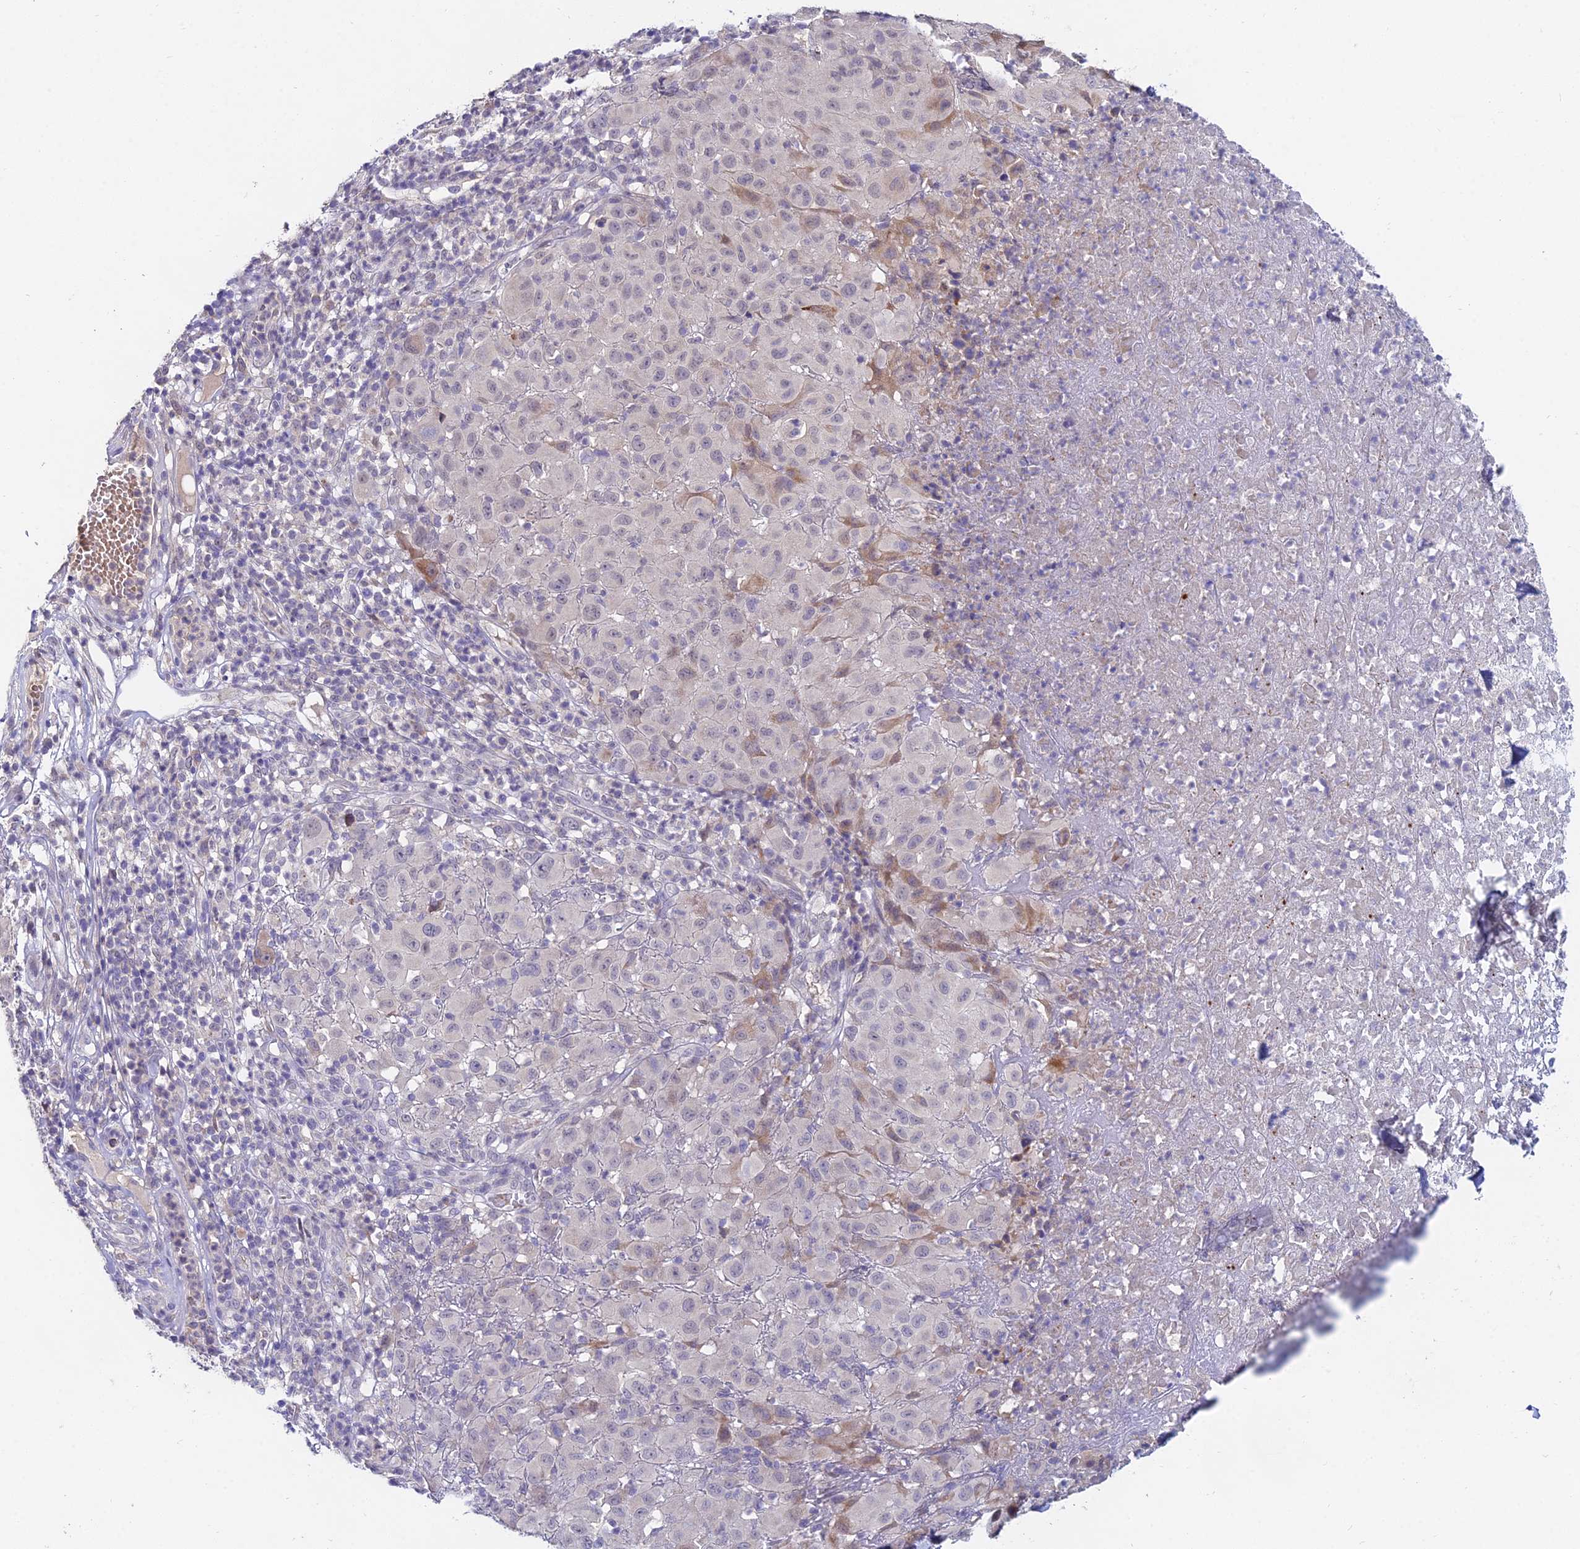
{"staining": {"intensity": "negative", "quantity": "none", "location": "none"}, "tissue": "melanoma", "cell_type": "Tumor cells", "image_type": "cancer", "snomed": [{"axis": "morphology", "description": "Malignant melanoma, NOS"}, {"axis": "topography", "description": "Skin"}], "caption": "High magnification brightfield microscopy of melanoma stained with DAB (3,3'-diaminobenzidine) (brown) and counterstained with hematoxylin (blue): tumor cells show no significant positivity.", "gene": "WDR43", "patient": {"sex": "male", "age": 73}}